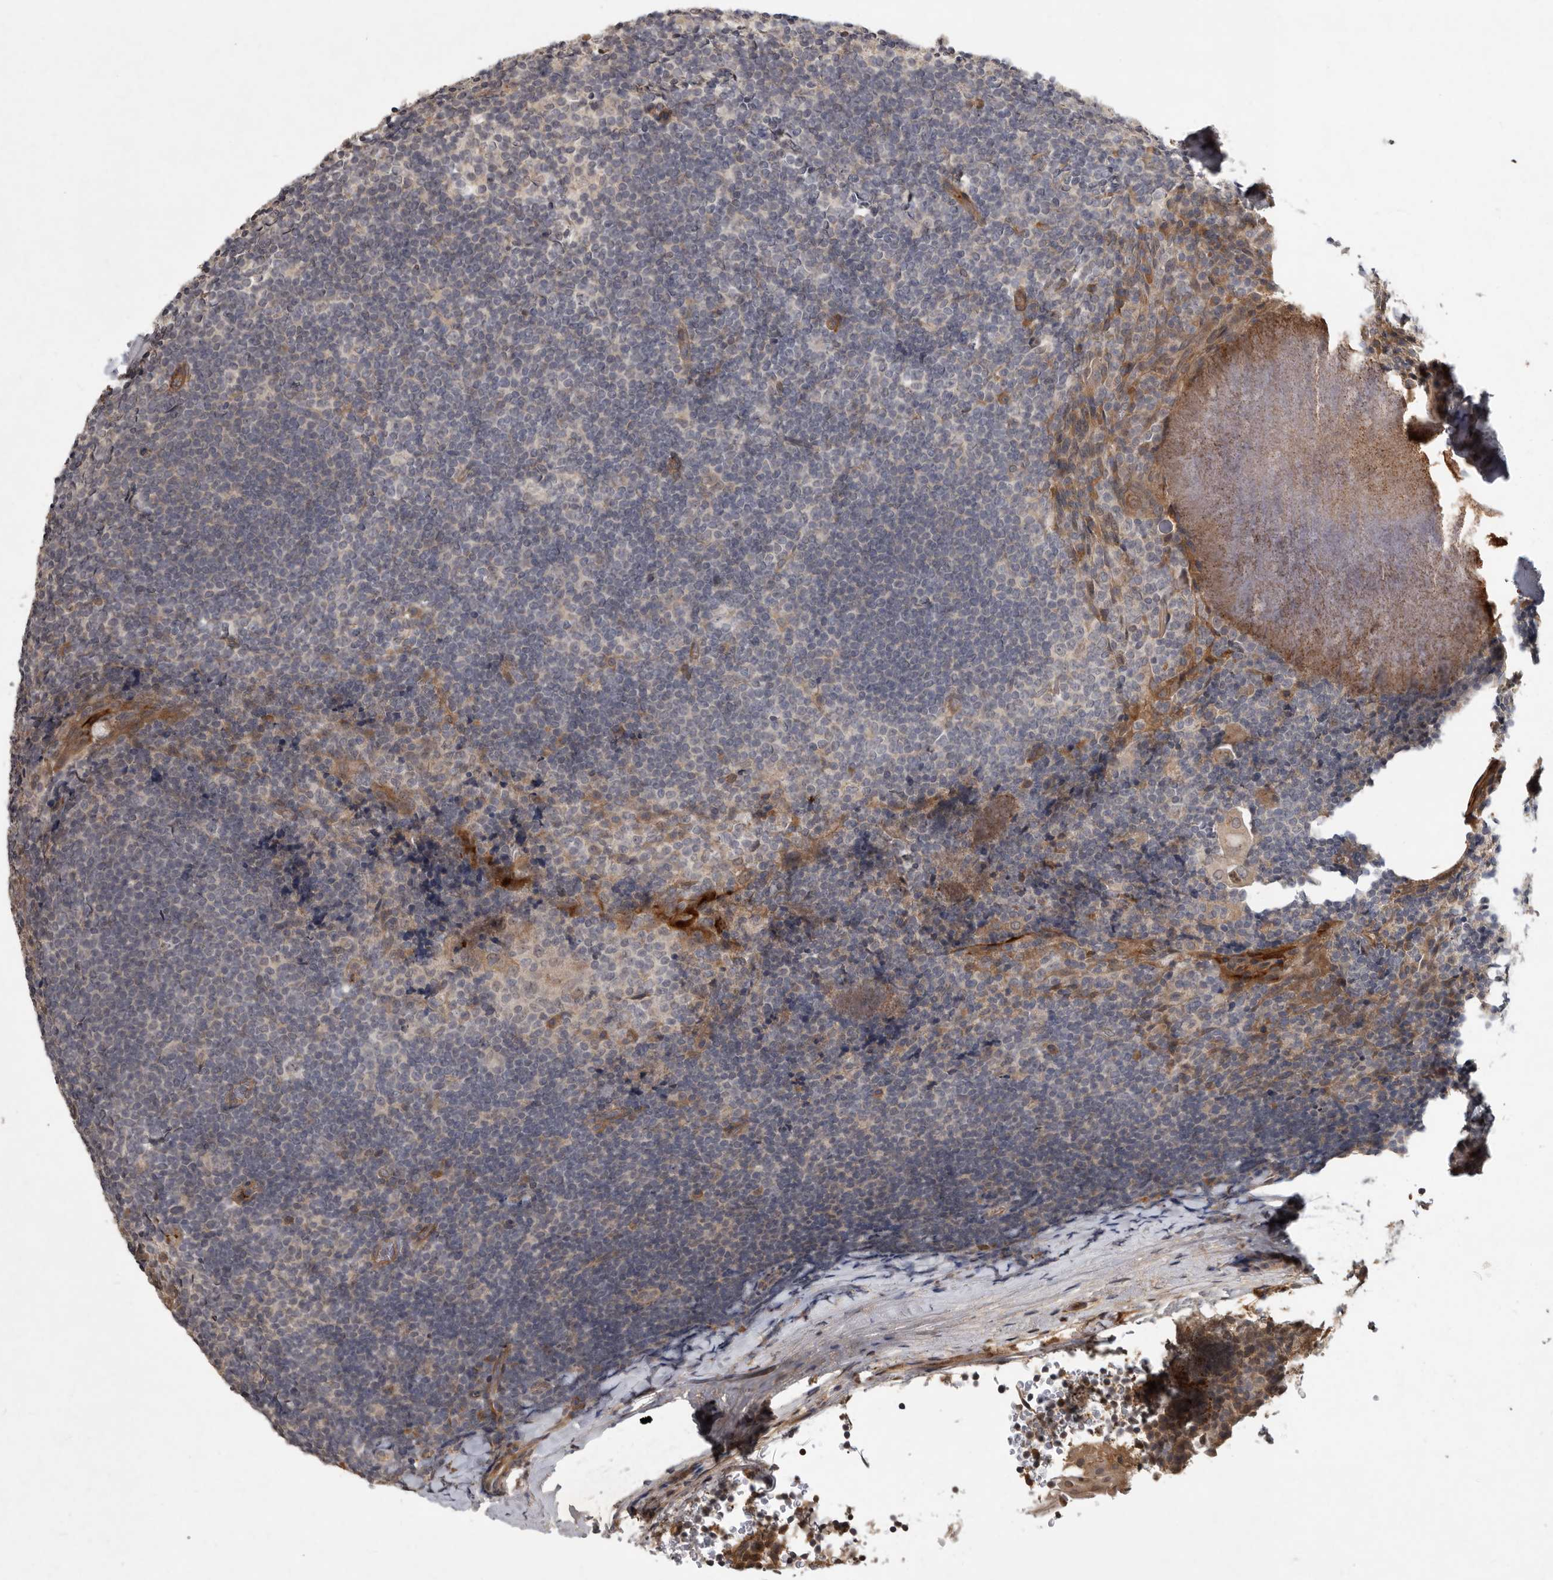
{"staining": {"intensity": "negative", "quantity": "none", "location": "none"}, "tissue": "tonsil", "cell_type": "Germinal center cells", "image_type": "normal", "snomed": [{"axis": "morphology", "description": "Normal tissue, NOS"}, {"axis": "topography", "description": "Tonsil"}], "caption": "IHC micrograph of benign human tonsil stained for a protein (brown), which shows no expression in germinal center cells. Nuclei are stained in blue.", "gene": "DNAJC28", "patient": {"sex": "male", "age": 37}}